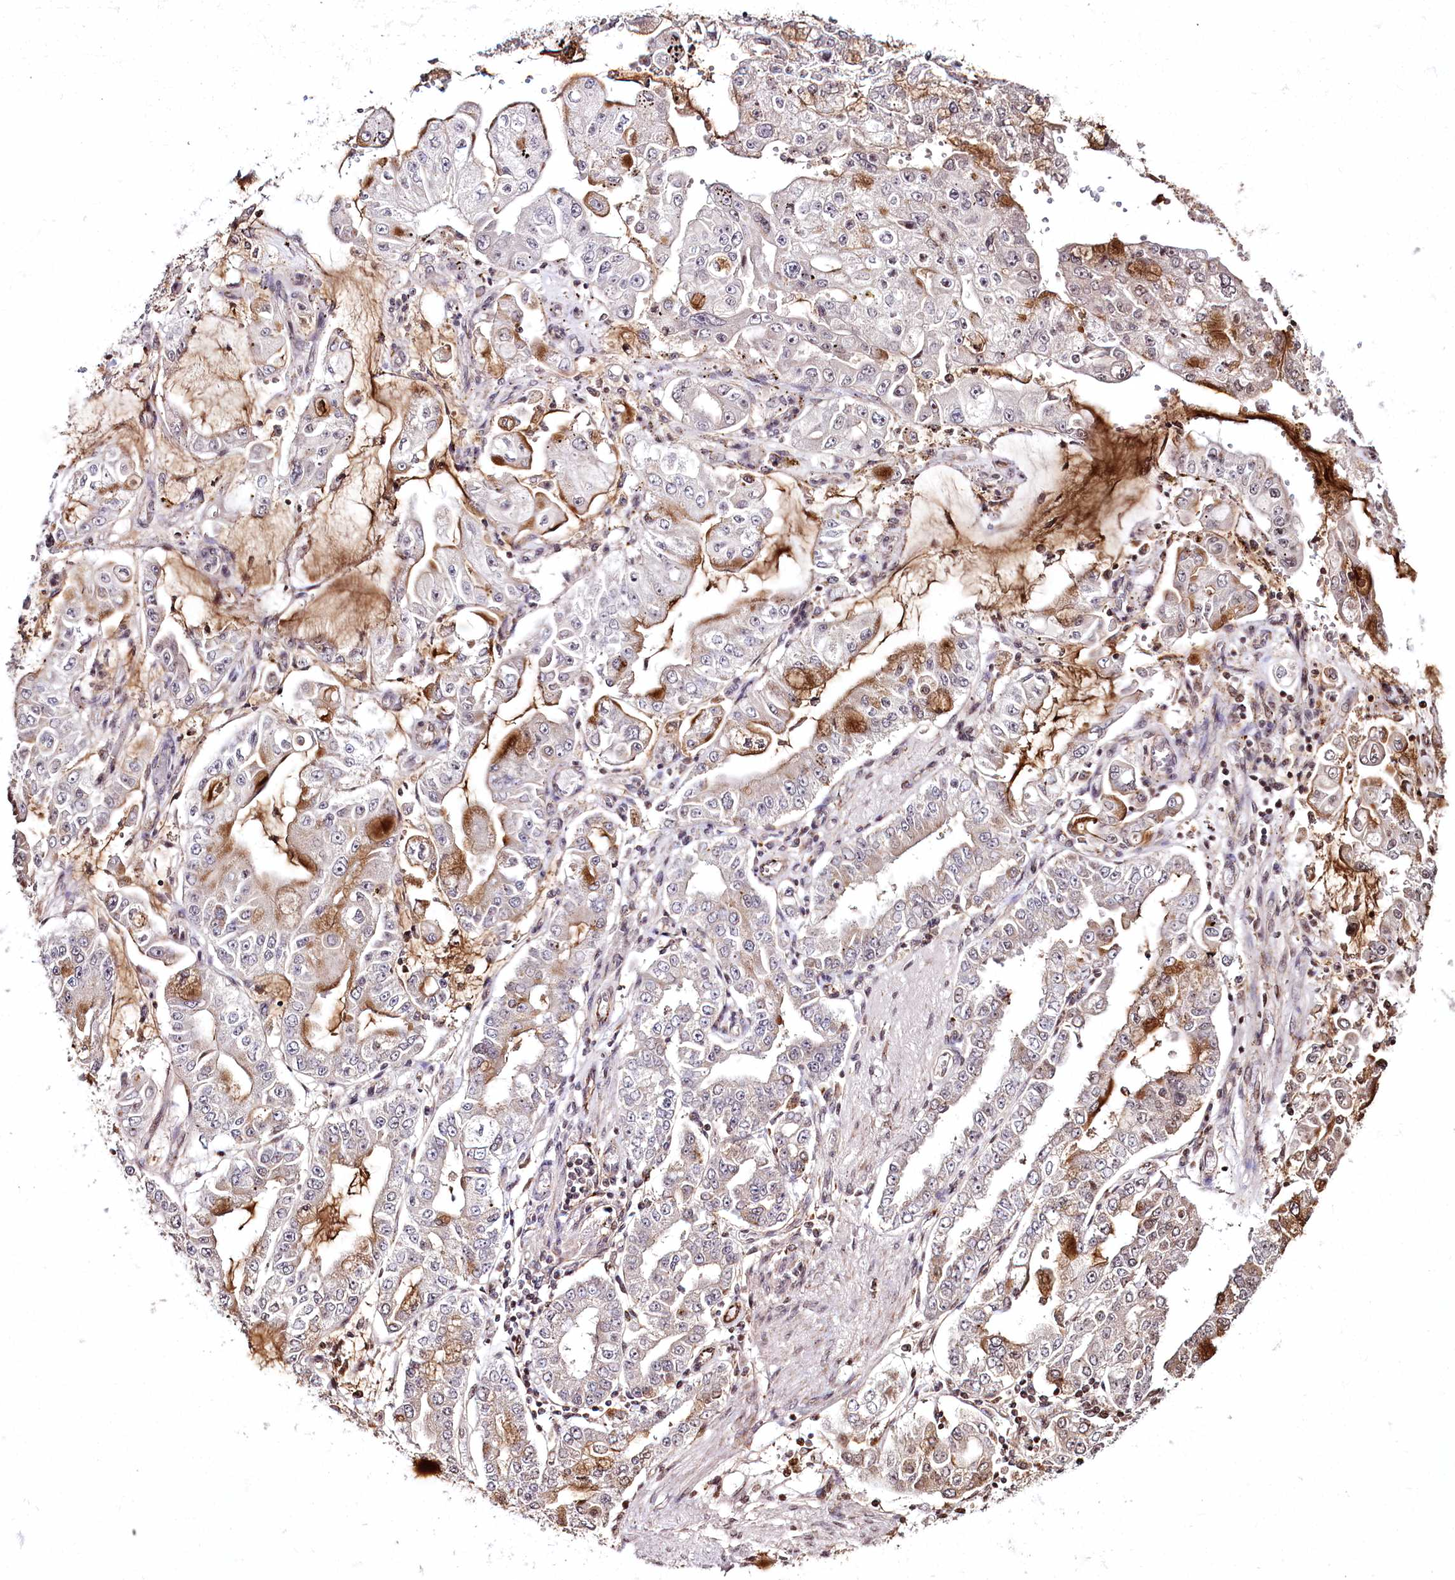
{"staining": {"intensity": "strong", "quantity": "<25%", "location": "cytoplasmic/membranous"}, "tissue": "stomach cancer", "cell_type": "Tumor cells", "image_type": "cancer", "snomed": [{"axis": "morphology", "description": "Adenocarcinoma, NOS"}, {"axis": "topography", "description": "Stomach"}], "caption": "This micrograph exhibits adenocarcinoma (stomach) stained with immunohistochemistry (IHC) to label a protein in brown. The cytoplasmic/membranous of tumor cells show strong positivity for the protein. Nuclei are counter-stained blue.", "gene": "HOXC8", "patient": {"sex": "male", "age": 76}}